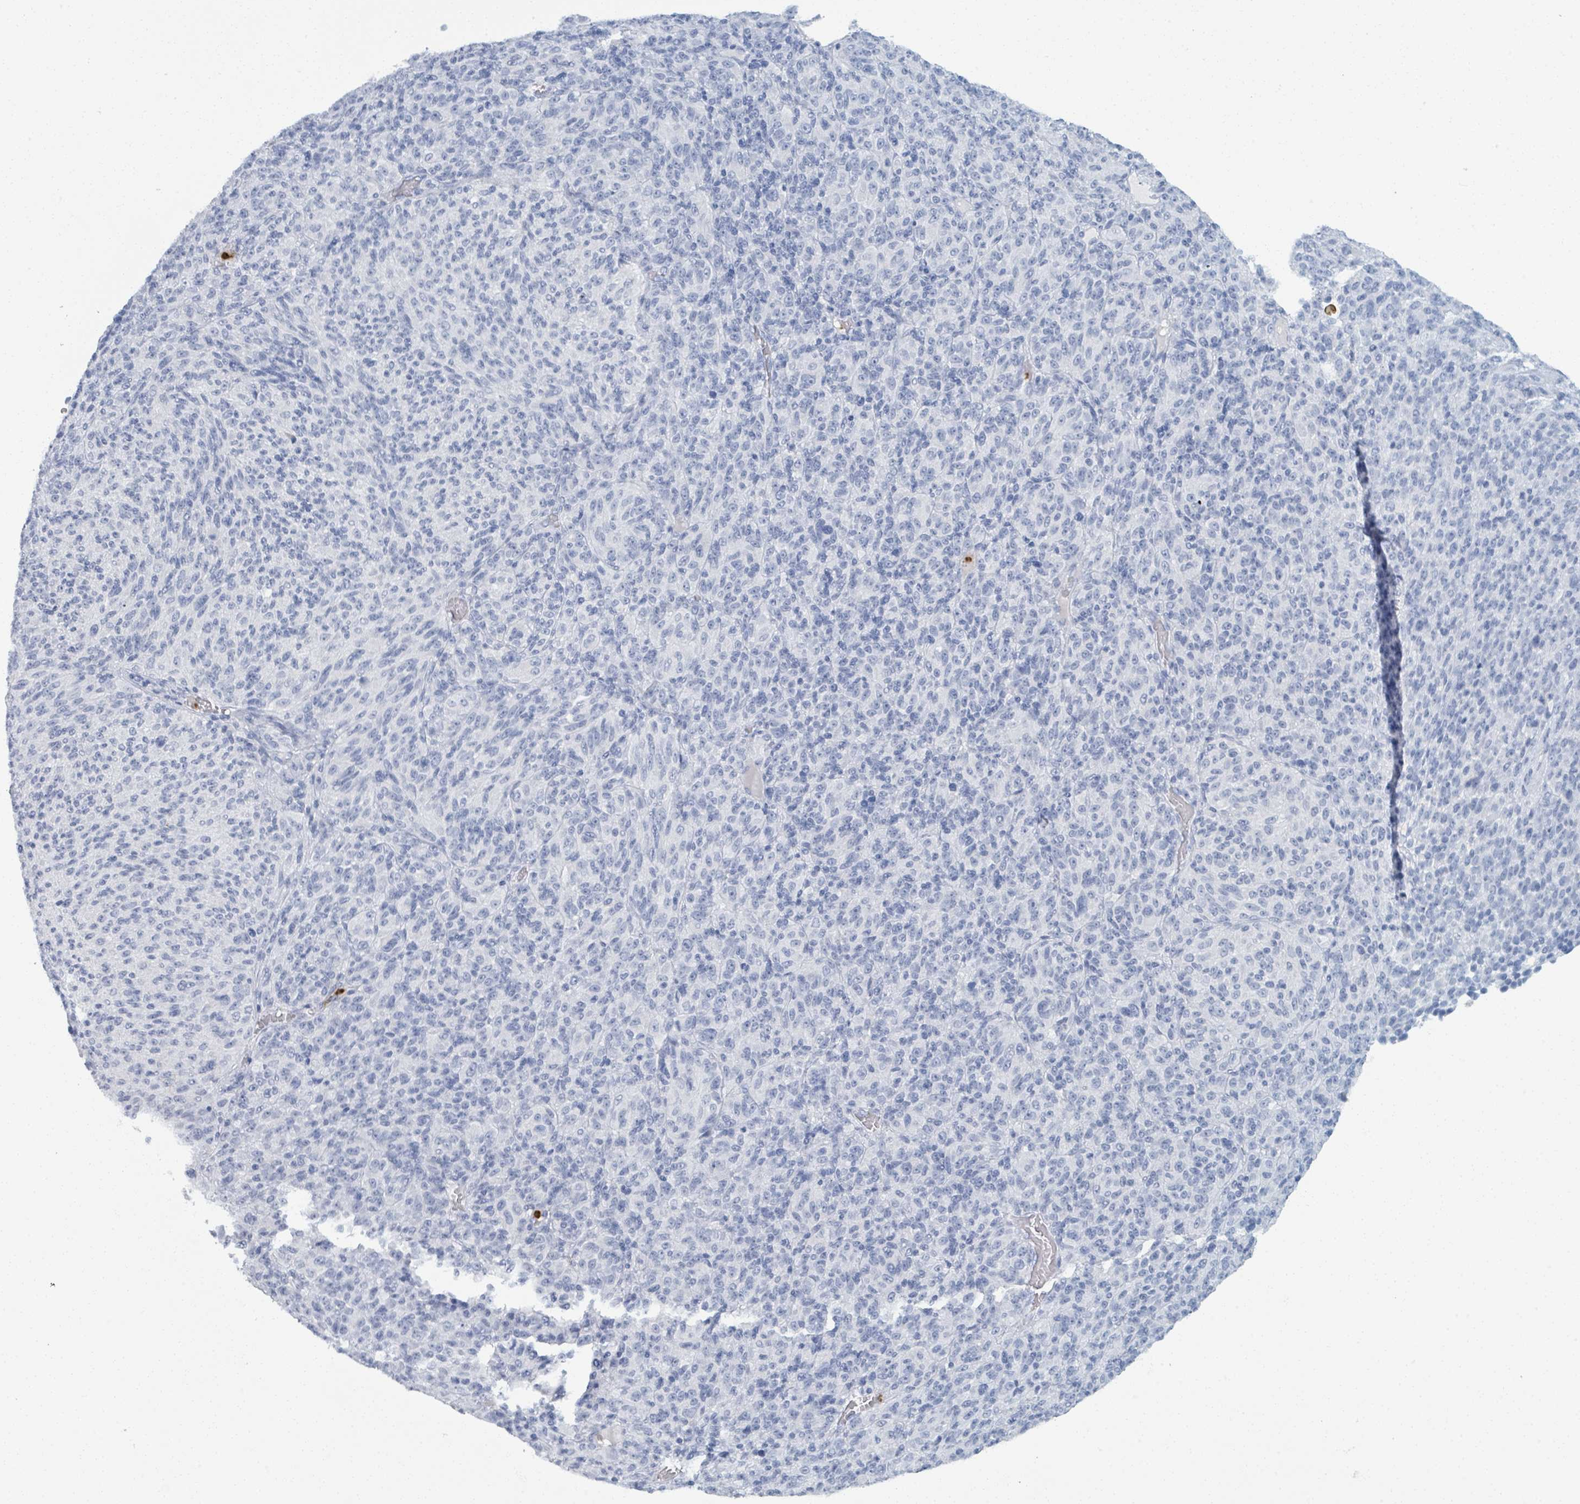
{"staining": {"intensity": "negative", "quantity": "none", "location": "none"}, "tissue": "melanoma", "cell_type": "Tumor cells", "image_type": "cancer", "snomed": [{"axis": "morphology", "description": "Malignant melanoma, Metastatic site"}, {"axis": "topography", "description": "Brain"}], "caption": "High magnification brightfield microscopy of malignant melanoma (metastatic site) stained with DAB (3,3'-diaminobenzidine) (brown) and counterstained with hematoxylin (blue): tumor cells show no significant staining. (Immunohistochemistry (ihc), brightfield microscopy, high magnification).", "gene": "DEFA4", "patient": {"sex": "female", "age": 56}}